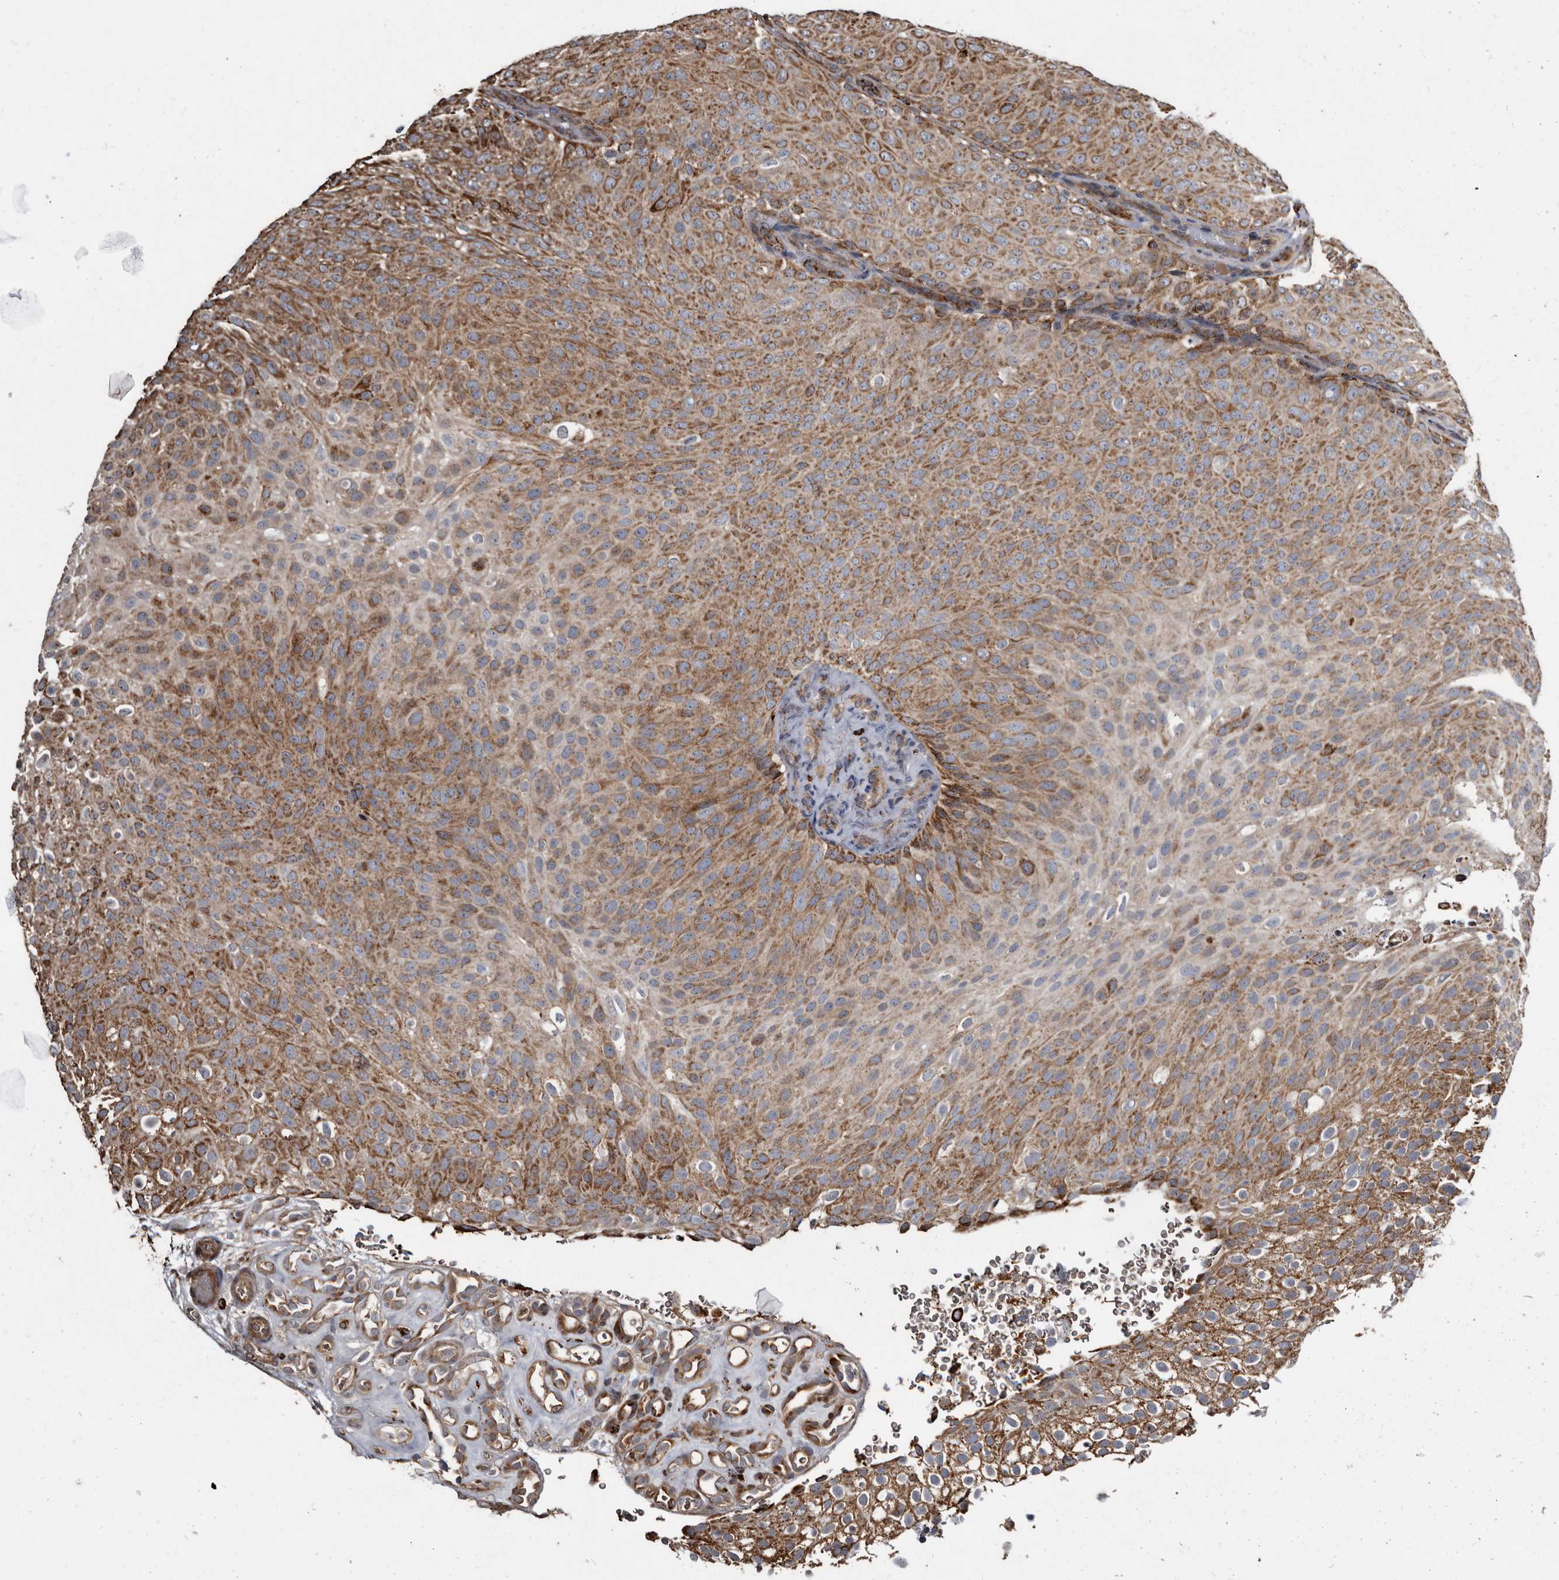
{"staining": {"intensity": "strong", "quantity": ">75%", "location": "cytoplasmic/membranous"}, "tissue": "urothelial cancer", "cell_type": "Tumor cells", "image_type": "cancer", "snomed": [{"axis": "morphology", "description": "Urothelial carcinoma, Low grade"}, {"axis": "topography", "description": "Urinary bladder"}], "caption": "Immunohistochemical staining of human urothelial cancer reveals strong cytoplasmic/membranous protein positivity in approximately >75% of tumor cells.", "gene": "CTSA", "patient": {"sex": "male", "age": 78}}